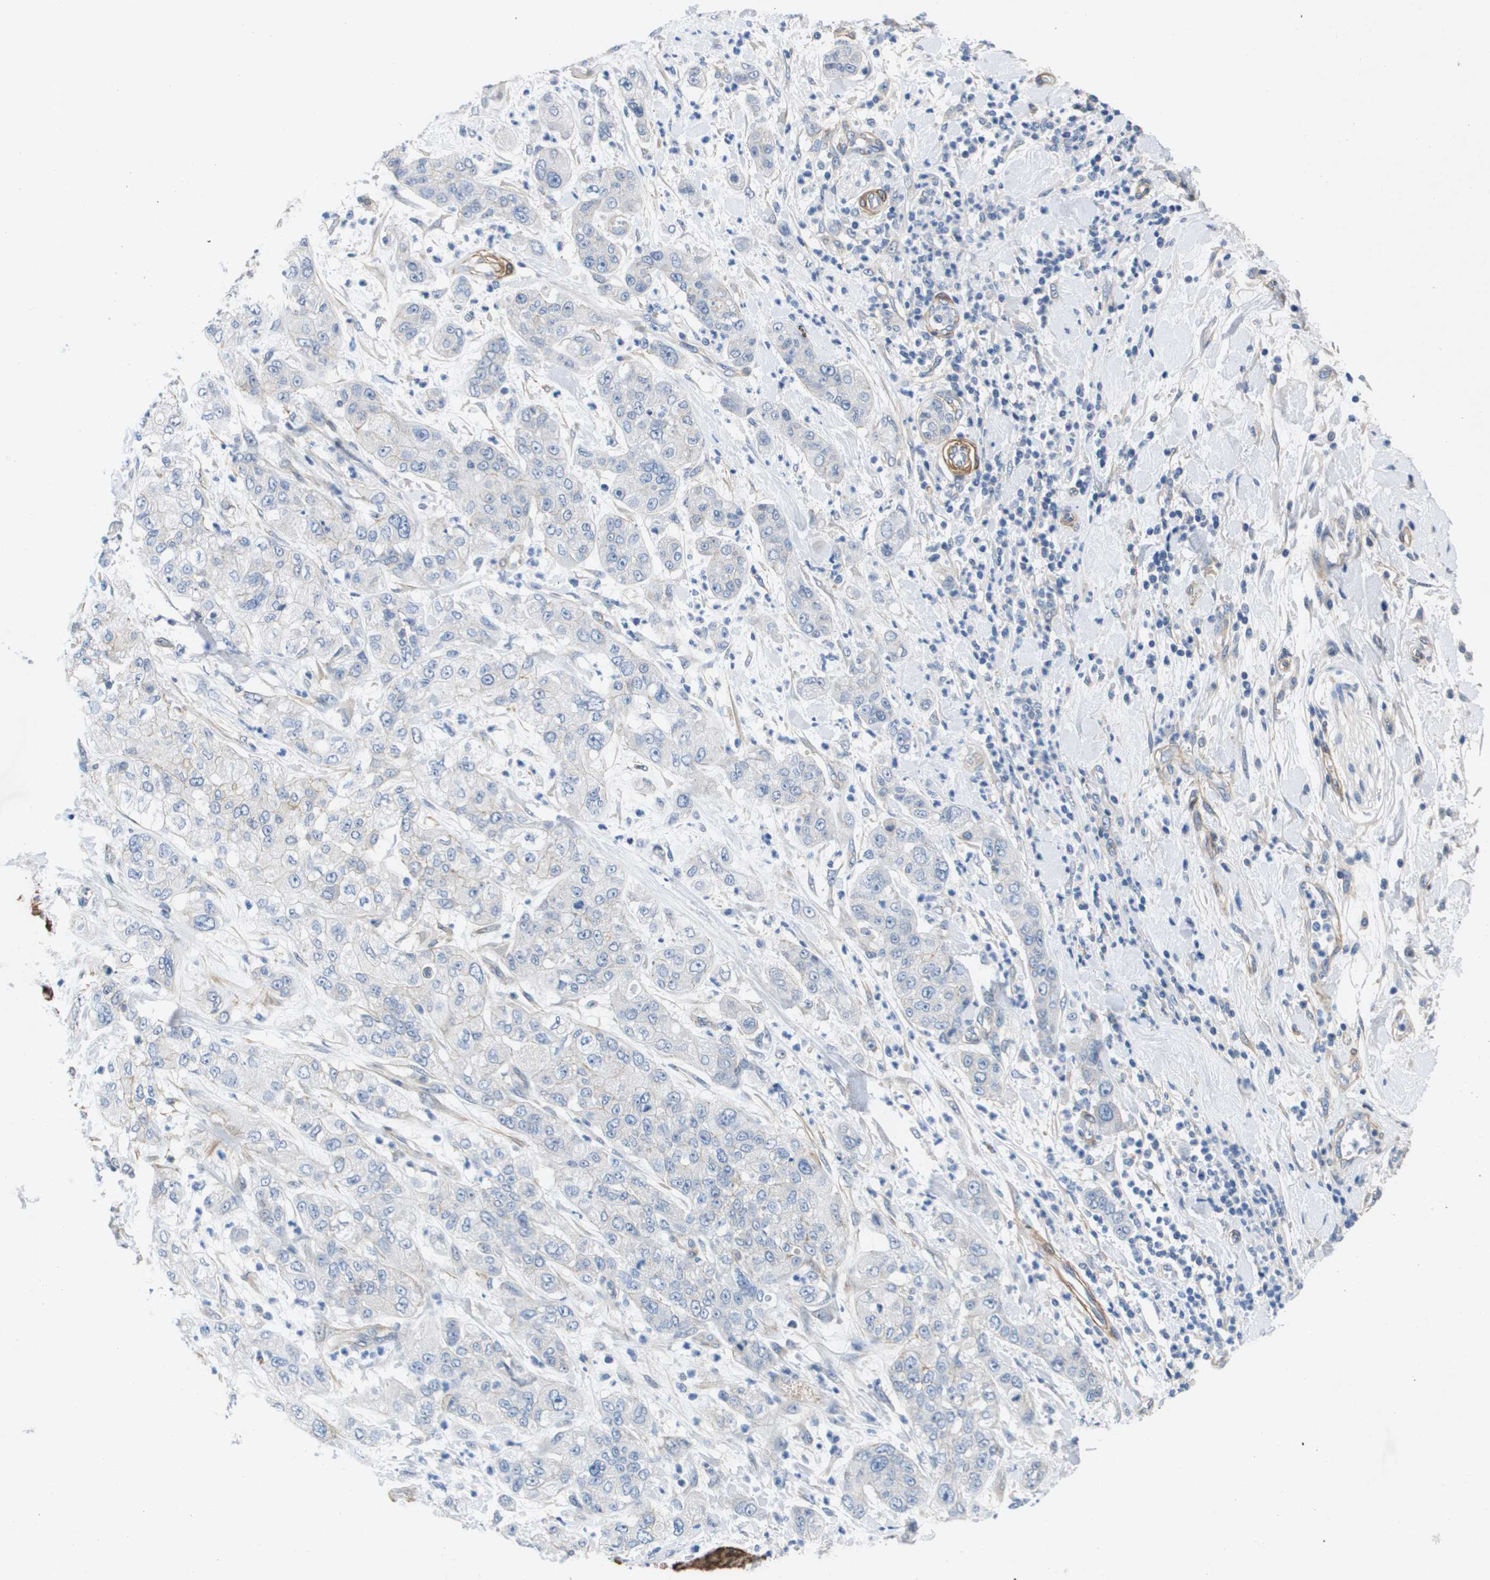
{"staining": {"intensity": "negative", "quantity": "none", "location": "none"}, "tissue": "pancreatic cancer", "cell_type": "Tumor cells", "image_type": "cancer", "snomed": [{"axis": "morphology", "description": "Adenocarcinoma, NOS"}, {"axis": "topography", "description": "Pancreas"}], "caption": "A high-resolution image shows immunohistochemistry staining of pancreatic cancer (adenocarcinoma), which shows no significant staining in tumor cells.", "gene": "LPP", "patient": {"sex": "female", "age": 78}}